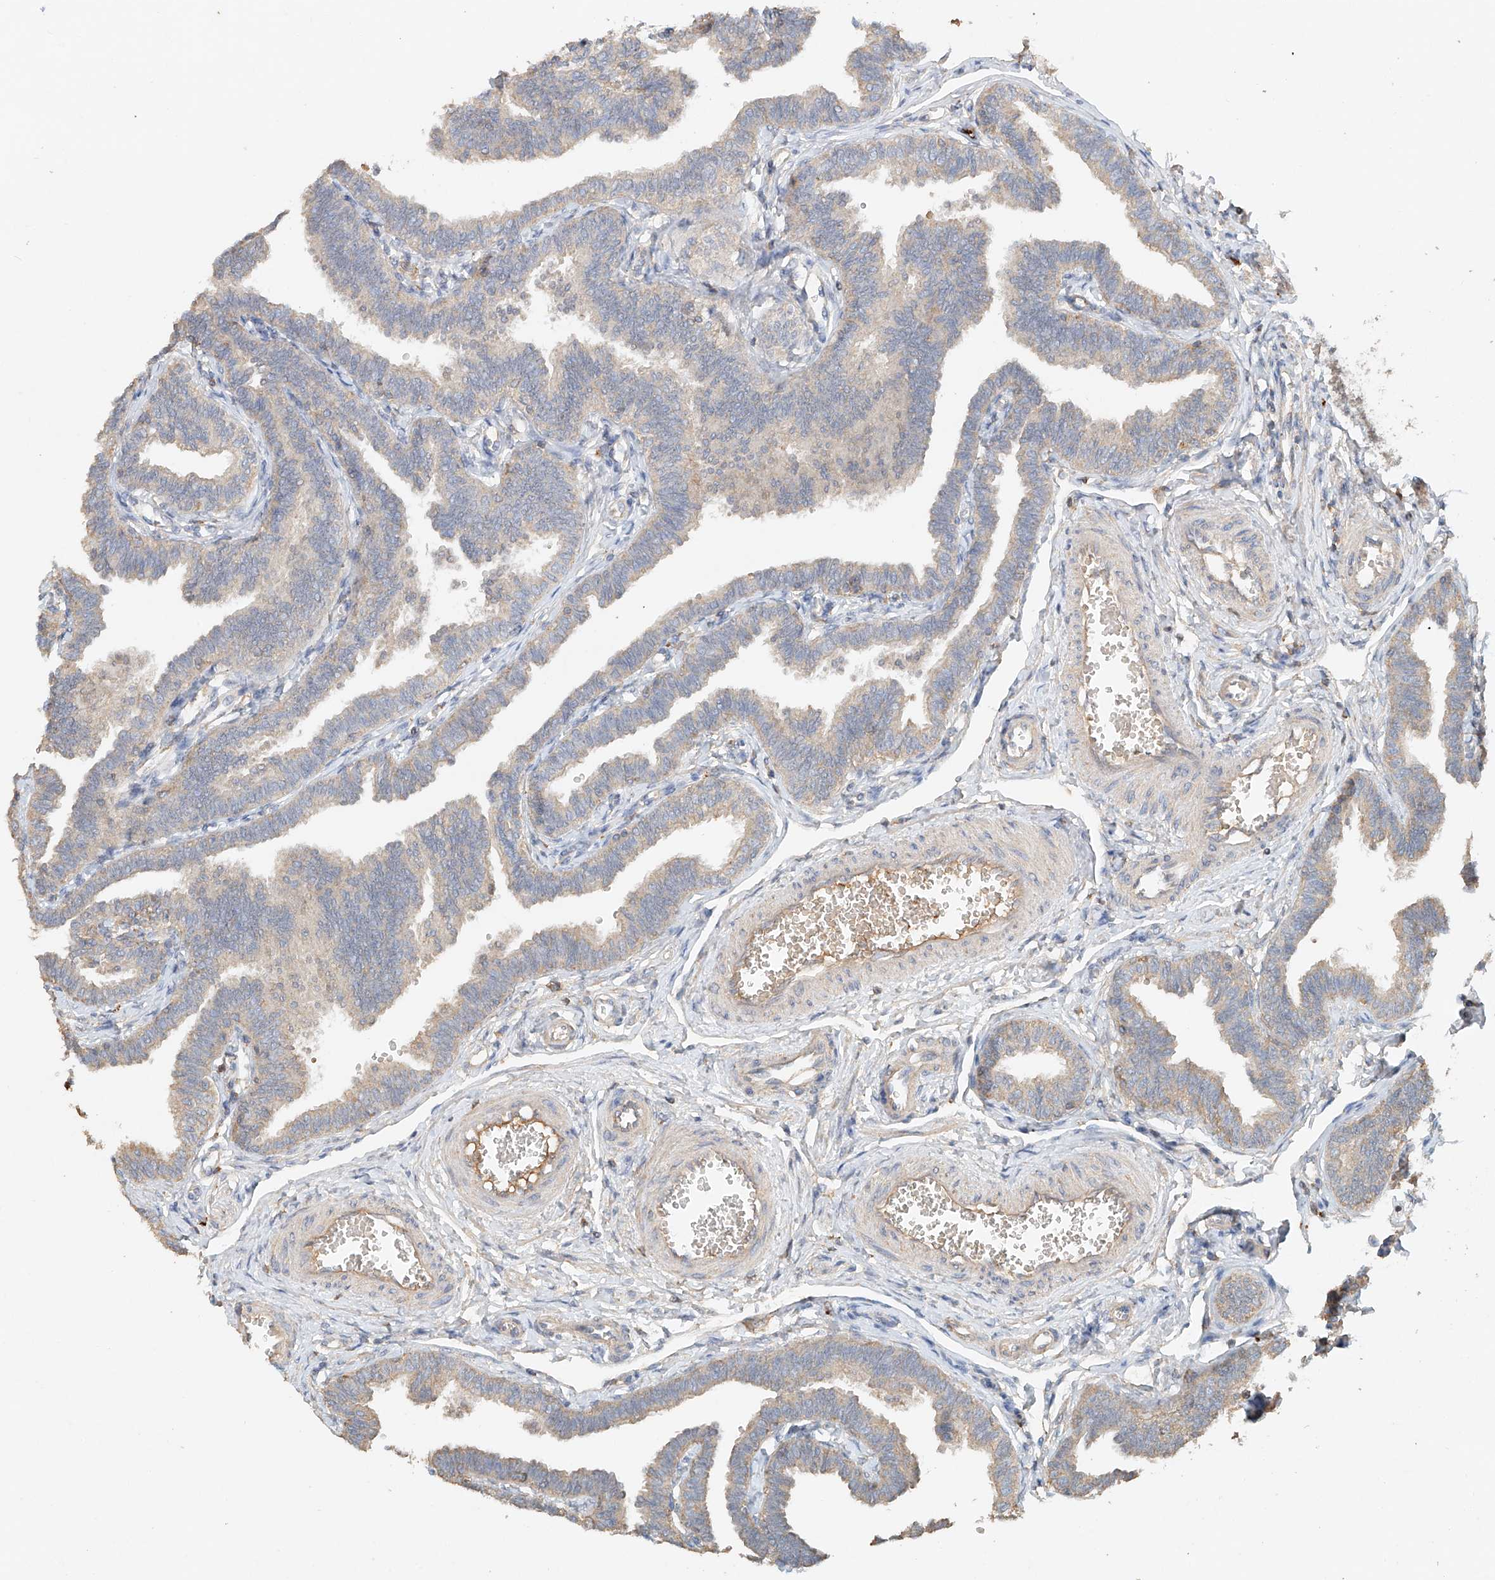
{"staining": {"intensity": "weak", "quantity": "25%-75%", "location": "cytoplasmic/membranous"}, "tissue": "fallopian tube", "cell_type": "Glandular cells", "image_type": "normal", "snomed": [{"axis": "morphology", "description": "Normal tissue, NOS"}, {"axis": "topography", "description": "Fallopian tube"}, {"axis": "topography", "description": "Ovary"}], "caption": "This histopathology image exhibits IHC staining of benign human fallopian tube, with low weak cytoplasmic/membranous staining in approximately 25%-75% of glandular cells.", "gene": "GNB1L", "patient": {"sex": "female", "age": 23}}